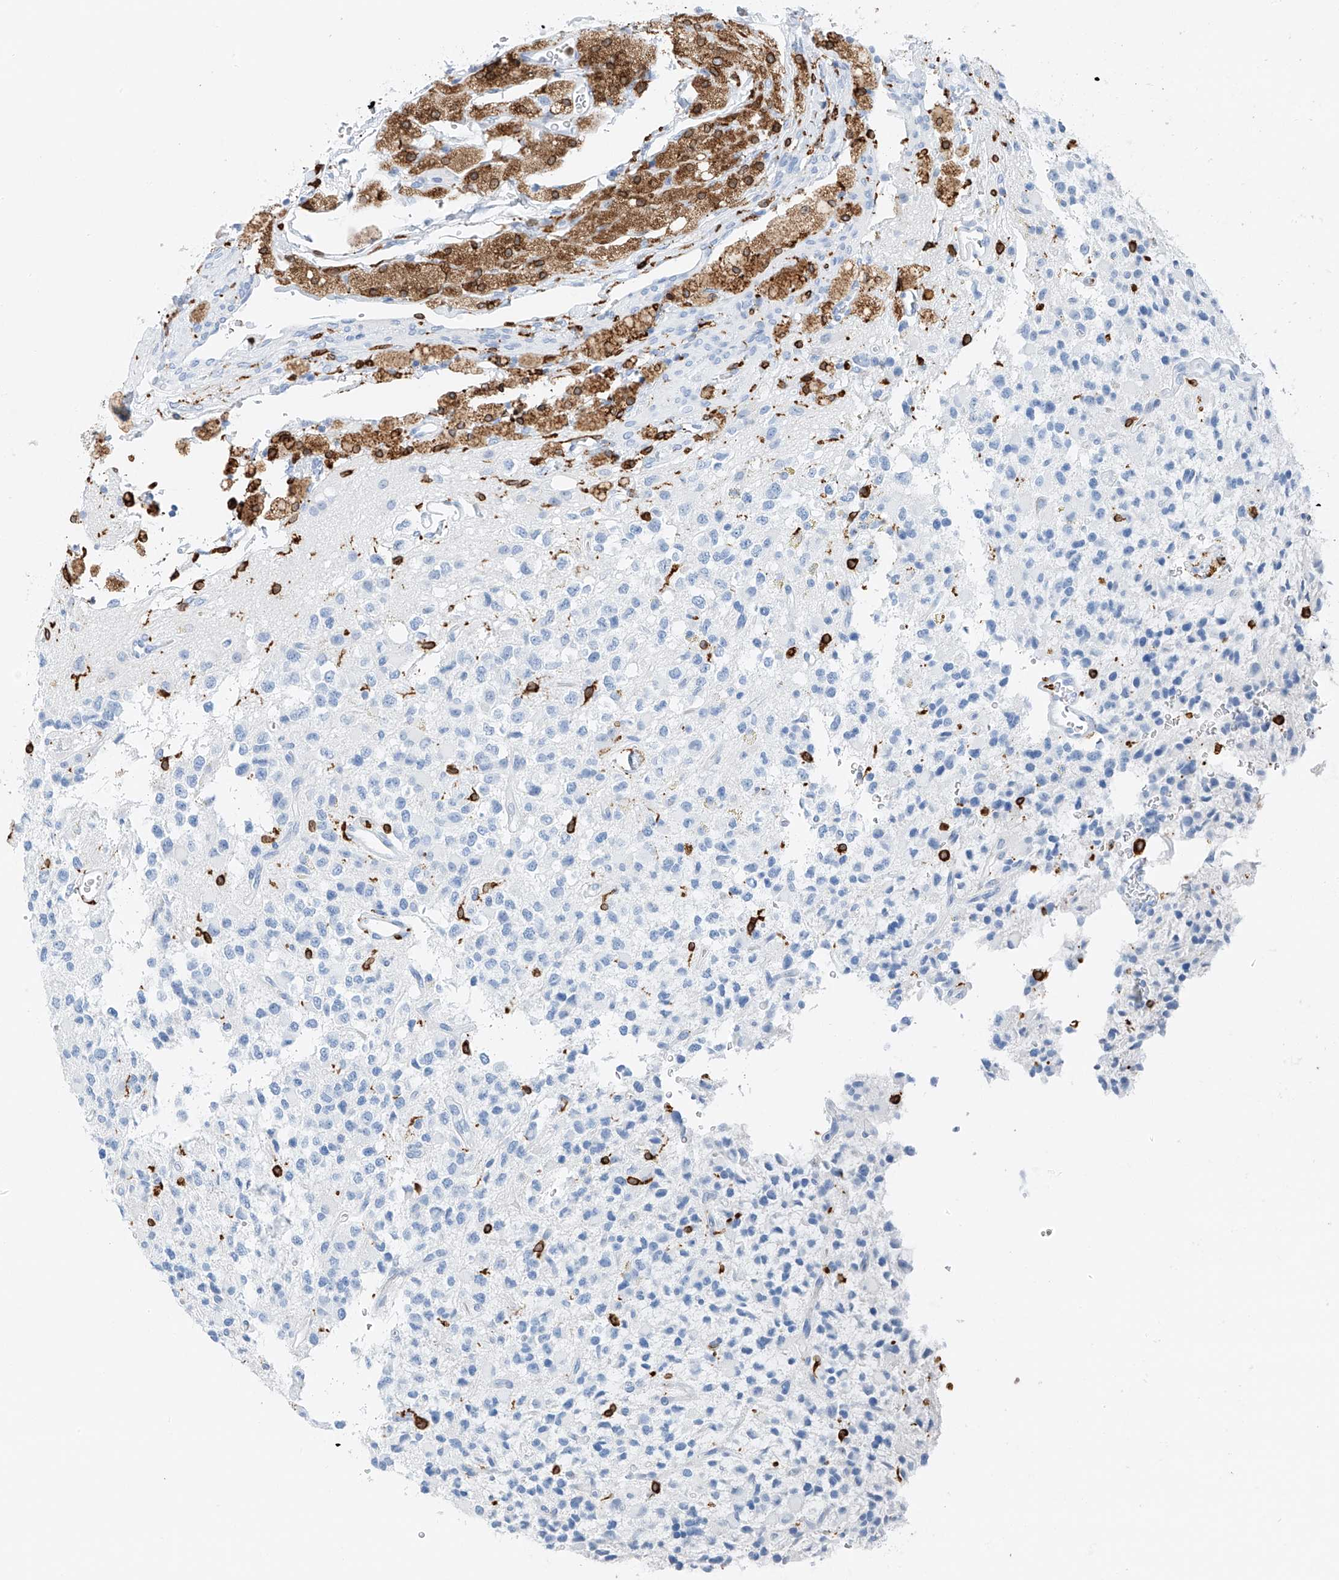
{"staining": {"intensity": "negative", "quantity": "none", "location": "none"}, "tissue": "glioma", "cell_type": "Tumor cells", "image_type": "cancer", "snomed": [{"axis": "morphology", "description": "Glioma, malignant, High grade"}, {"axis": "topography", "description": "Brain"}], "caption": "Immunohistochemistry (IHC) image of neoplastic tissue: glioma stained with DAB reveals no significant protein staining in tumor cells.", "gene": "TBXAS1", "patient": {"sex": "male", "age": 34}}